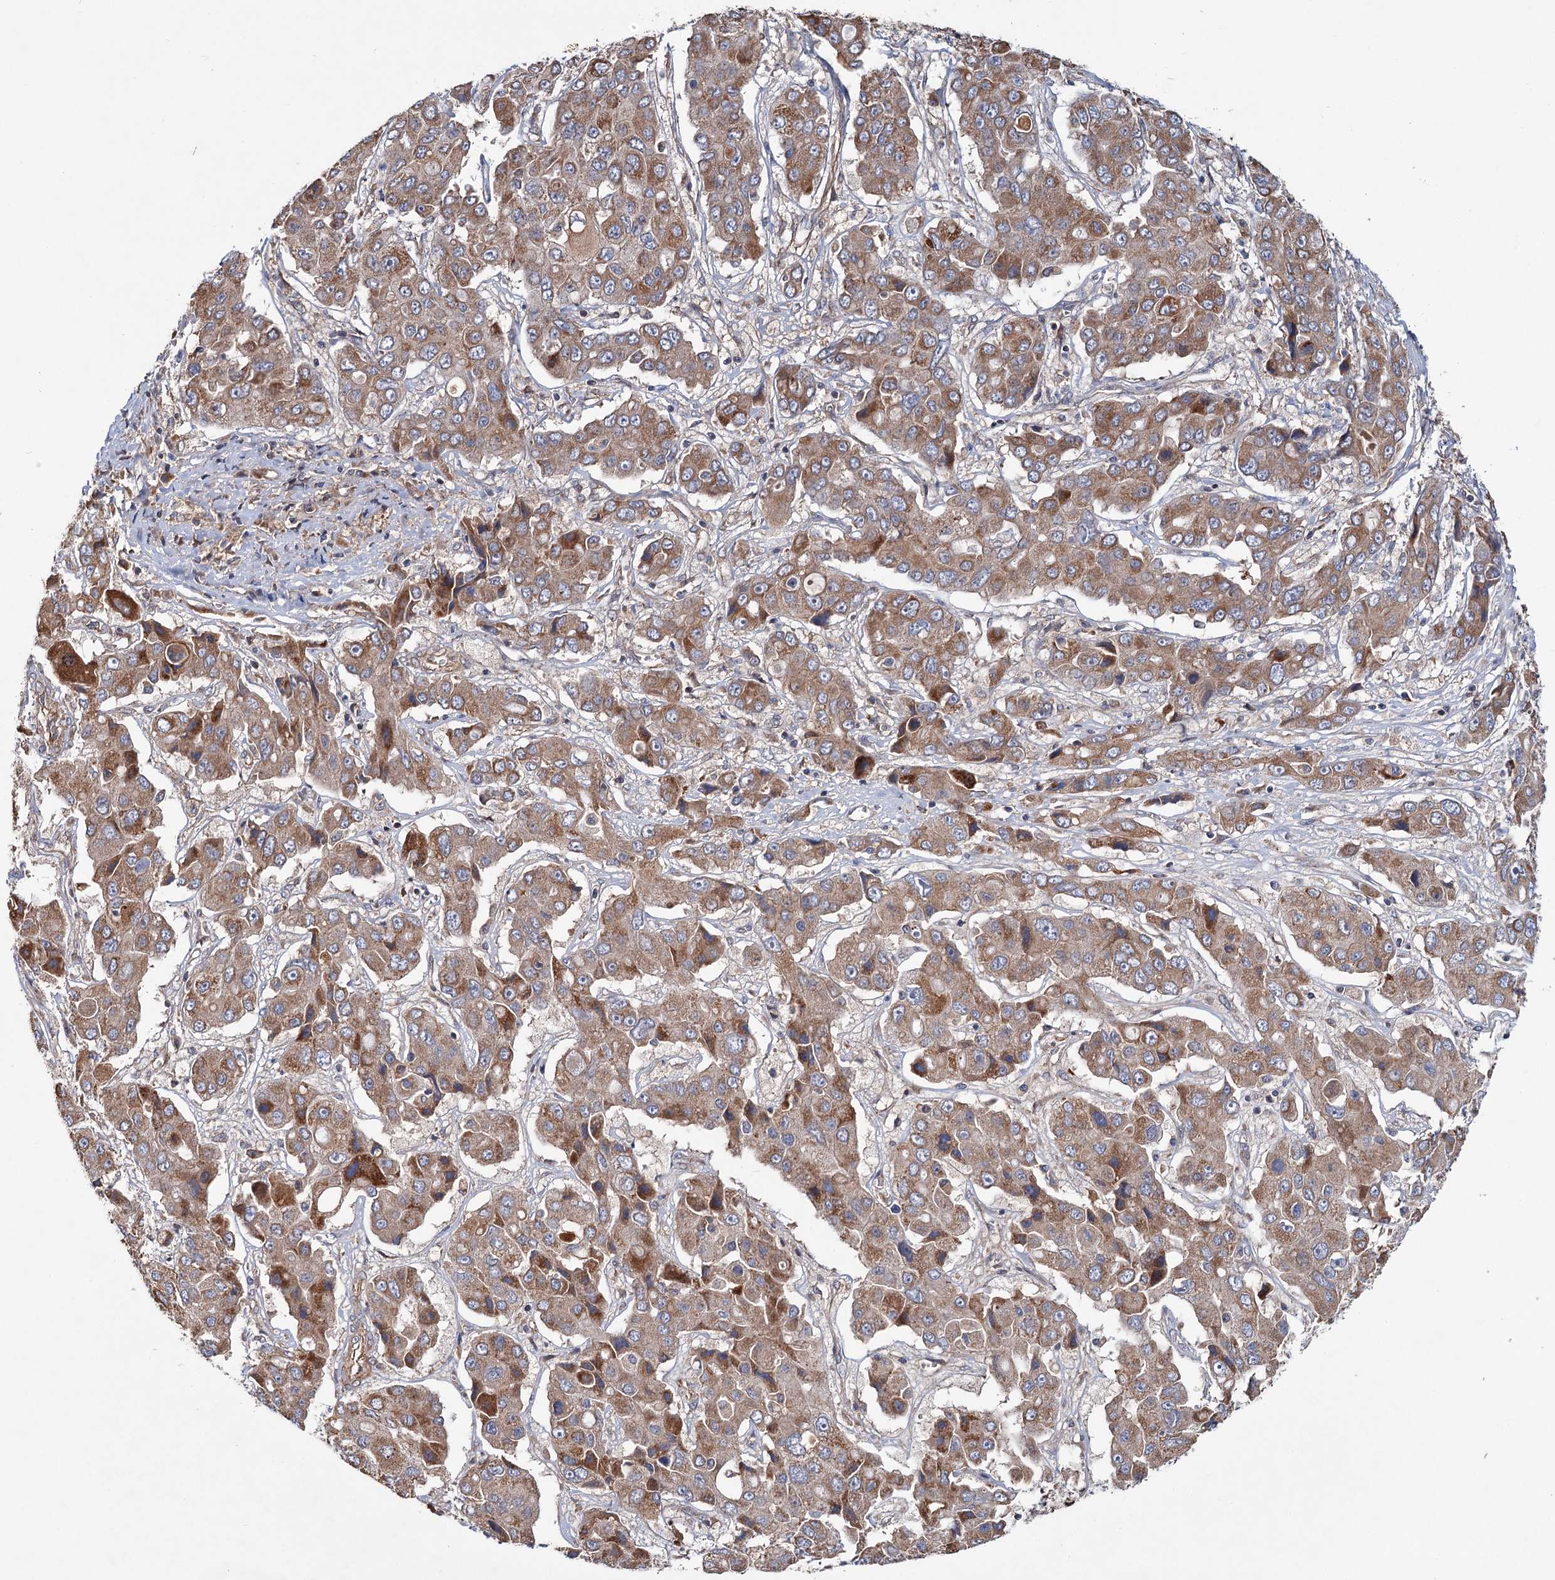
{"staining": {"intensity": "moderate", "quantity": "25%-75%", "location": "cytoplasmic/membranous"}, "tissue": "liver cancer", "cell_type": "Tumor cells", "image_type": "cancer", "snomed": [{"axis": "morphology", "description": "Cholangiocarcinoma"}, {"axis": "topography", "description": "Liver"}], "caption": "Immunohistochemistry (IHC) image of neoplastic tissue: human cholangiocarcinoma (liver) stained using immunohistochemistry (IHC) displays medium levels of moderate protein expression localized specifically in the cytoplasmic/membranous of tumor cells, appearing as a cytoplasmic/membranous brown color.", "gene": "MTRR", "patient": {"sex": "male", "age": 67}}